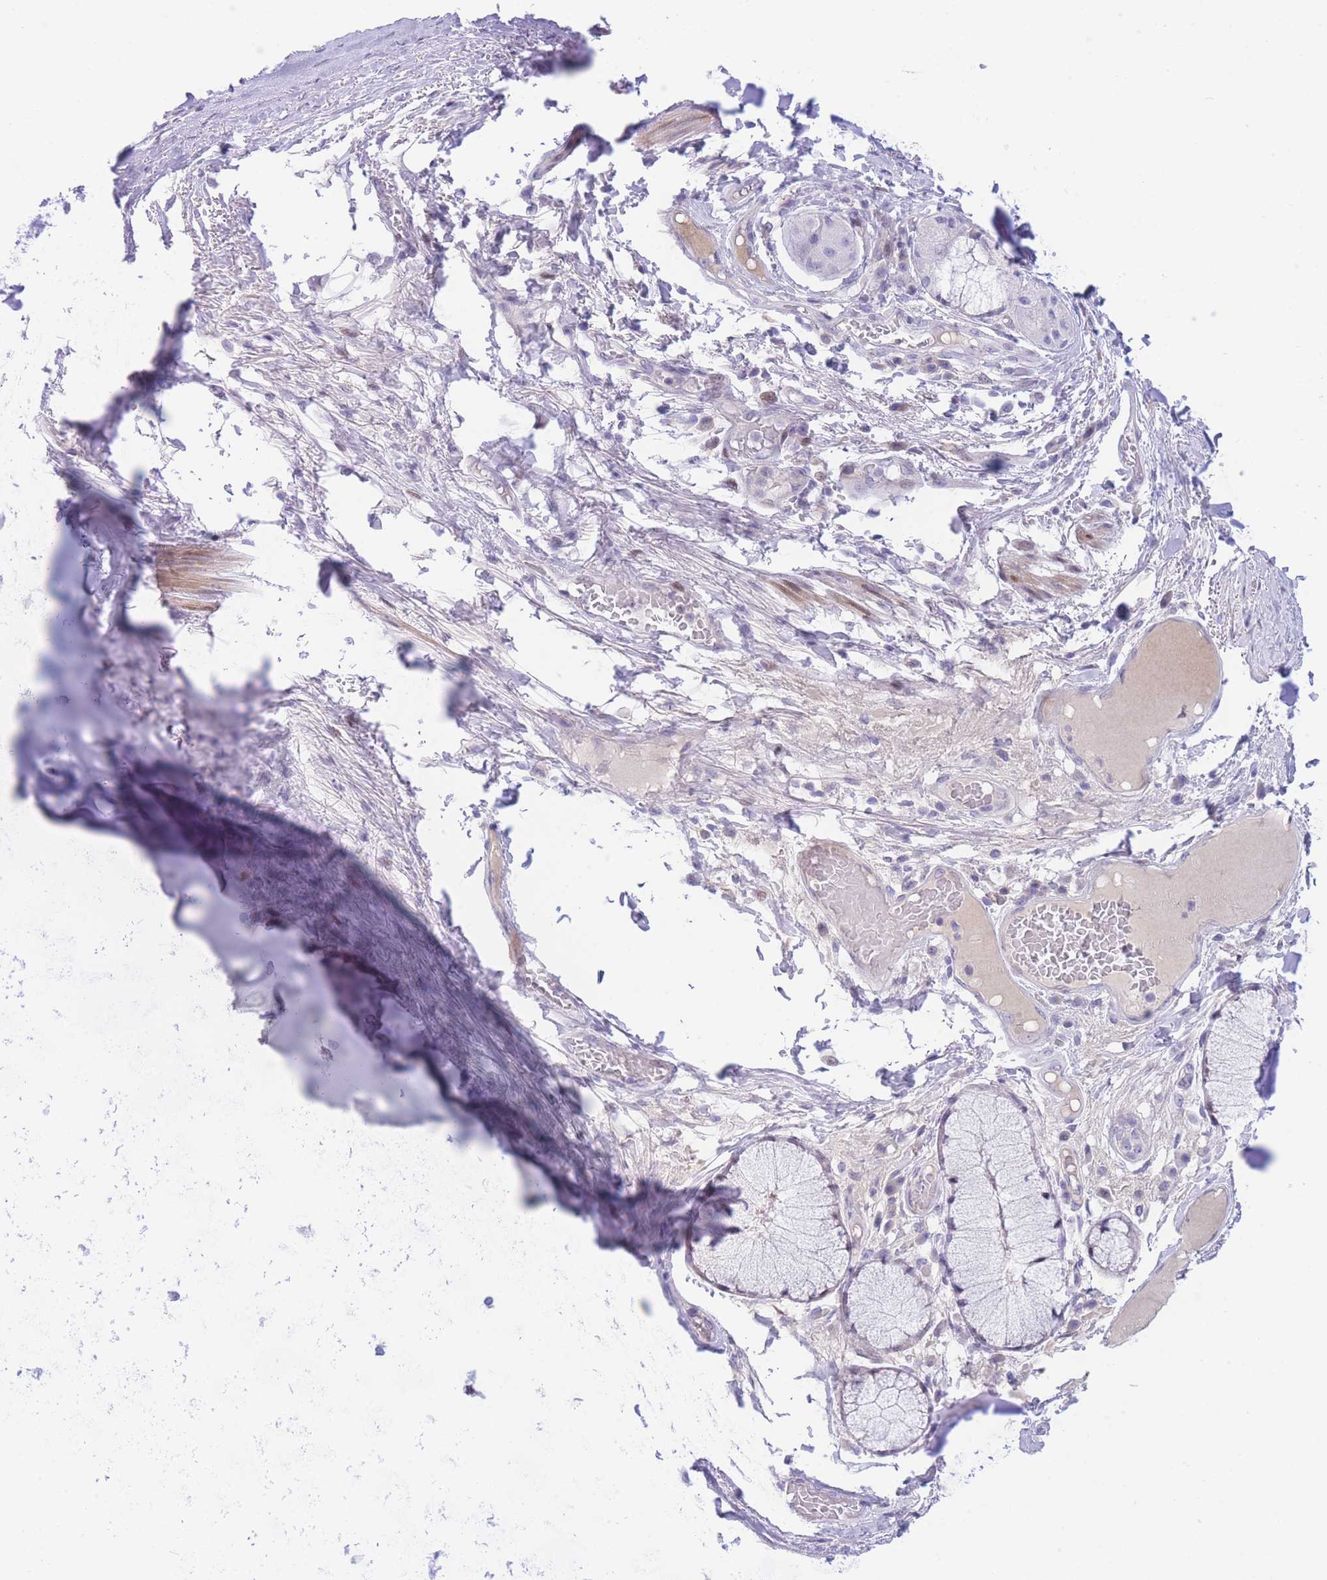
{"staining": {"intensity": "moderate", "quantity": "<25%", "location": "nuclear"}, "tissue": "soft tissue", "cell_type": "Chondrocytes", "image_type": "normal", "snomed": [{"axis": "morphology", "description": "Normal tissue, NOS"}, {"axis": "topography", "description": "Cartilage tissue"}, {"axis": "topography", "description": "Bronchus"}], "caption": "Protein analysis of unremarkable soft tissue displays moderate nuclear staining in about <25% of chondrocytes.", "gene": "SHCBP1", "patient": {"sex": "male", "age": 56}}